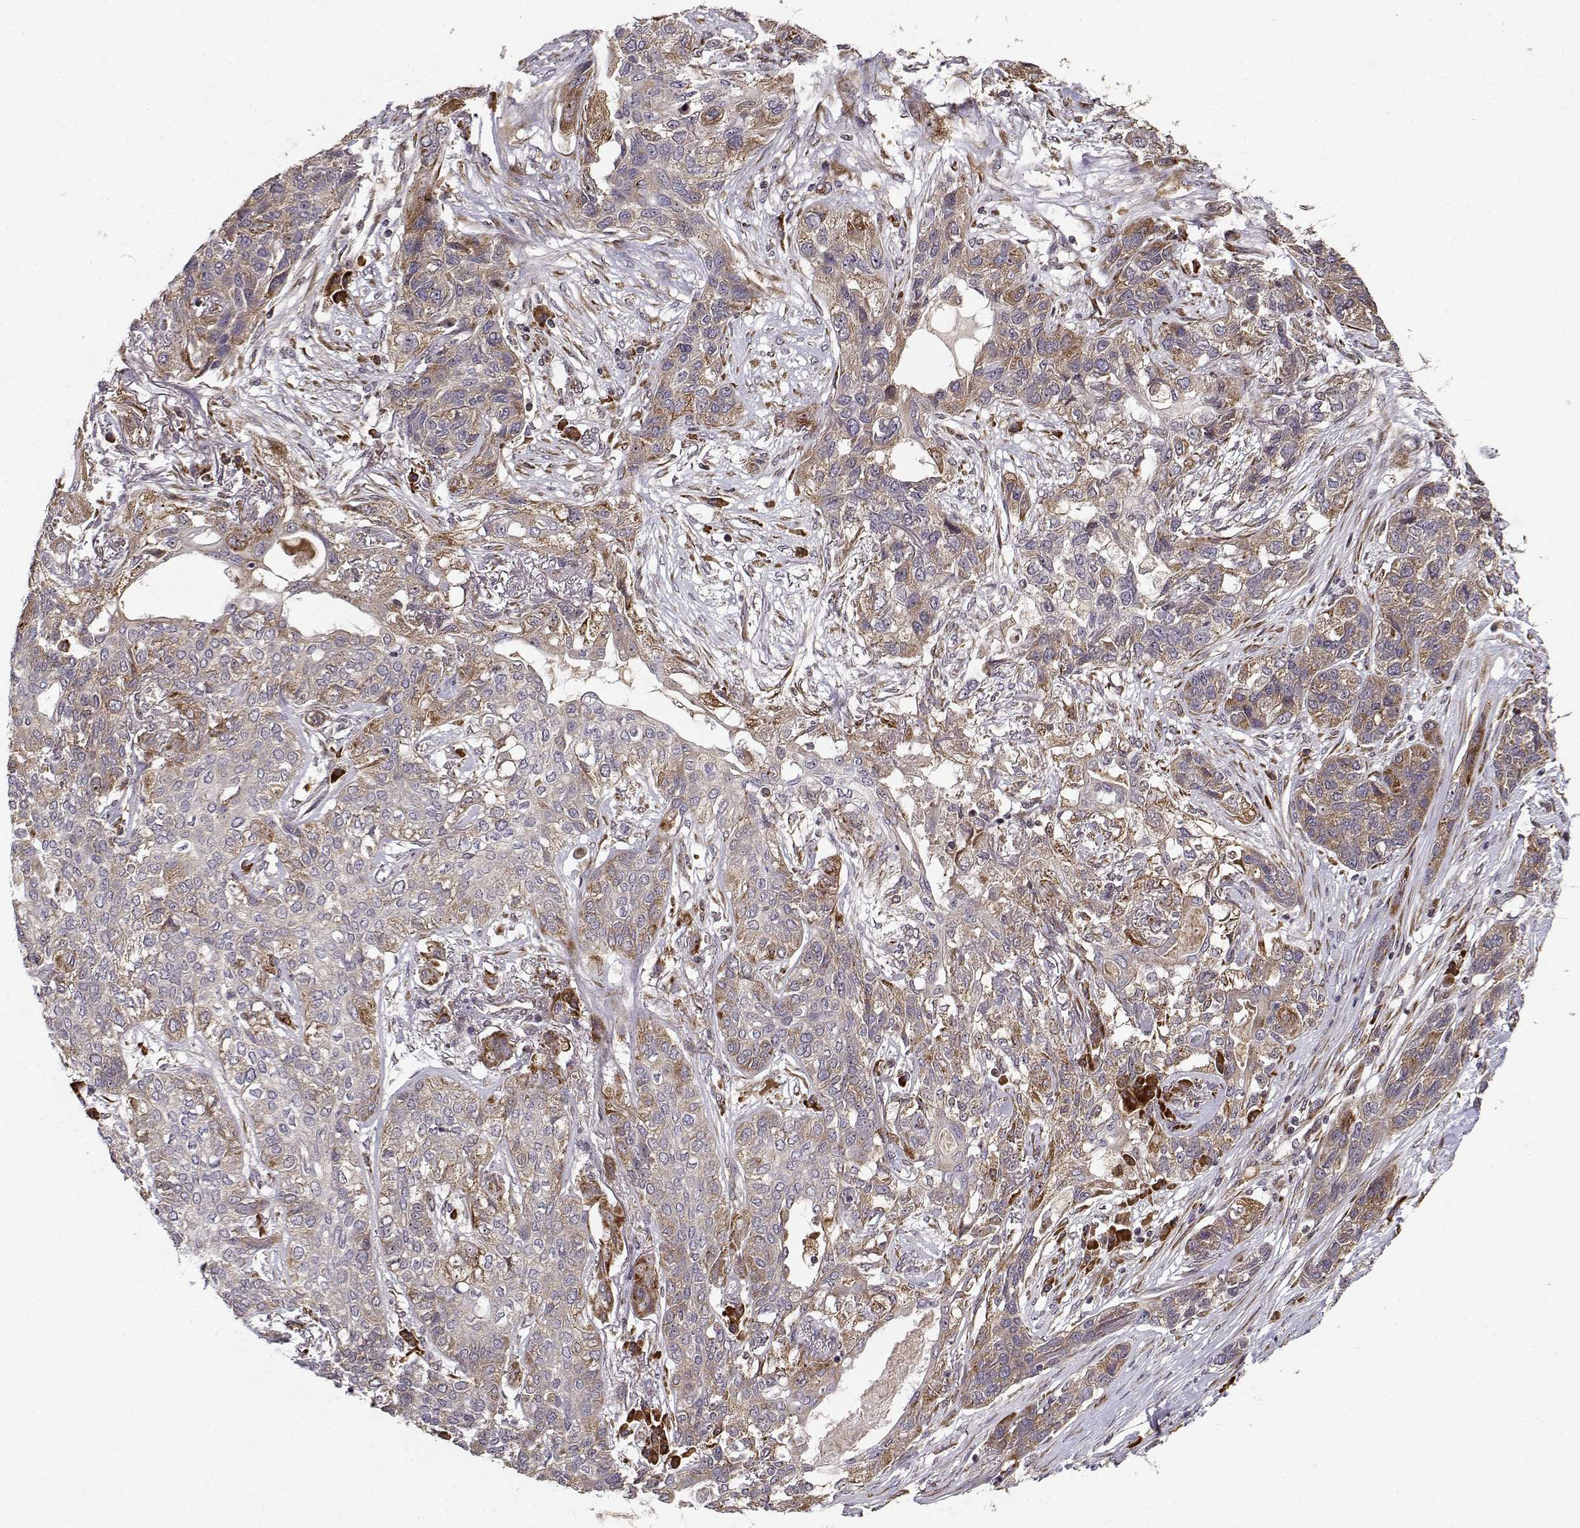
{"staining": {"intensity": "moderate", "quantity": ">75%", "location": "cytoplasmic/membranous"}, "tissue": "lung cancer", "cell_type": "Tumor cells", "image_type": "cancer", "snomed": [{"axis": "morphology", "description": "Squamous cell carcinoma, NOS"}, {"axis": "topography", "description": "Lung"}], "caption": "High-power microscopy captured an immunohistochemistry (IHC) micrograph of lung squamous cell carcinoma, revealing moderate cytoplasmic/membranous staining in about >75% of tumor cells. (IHC, brightfield microscopy, high magnification).", "gene": "RPL31", "patient": {"sex": "female", "age": 70}}